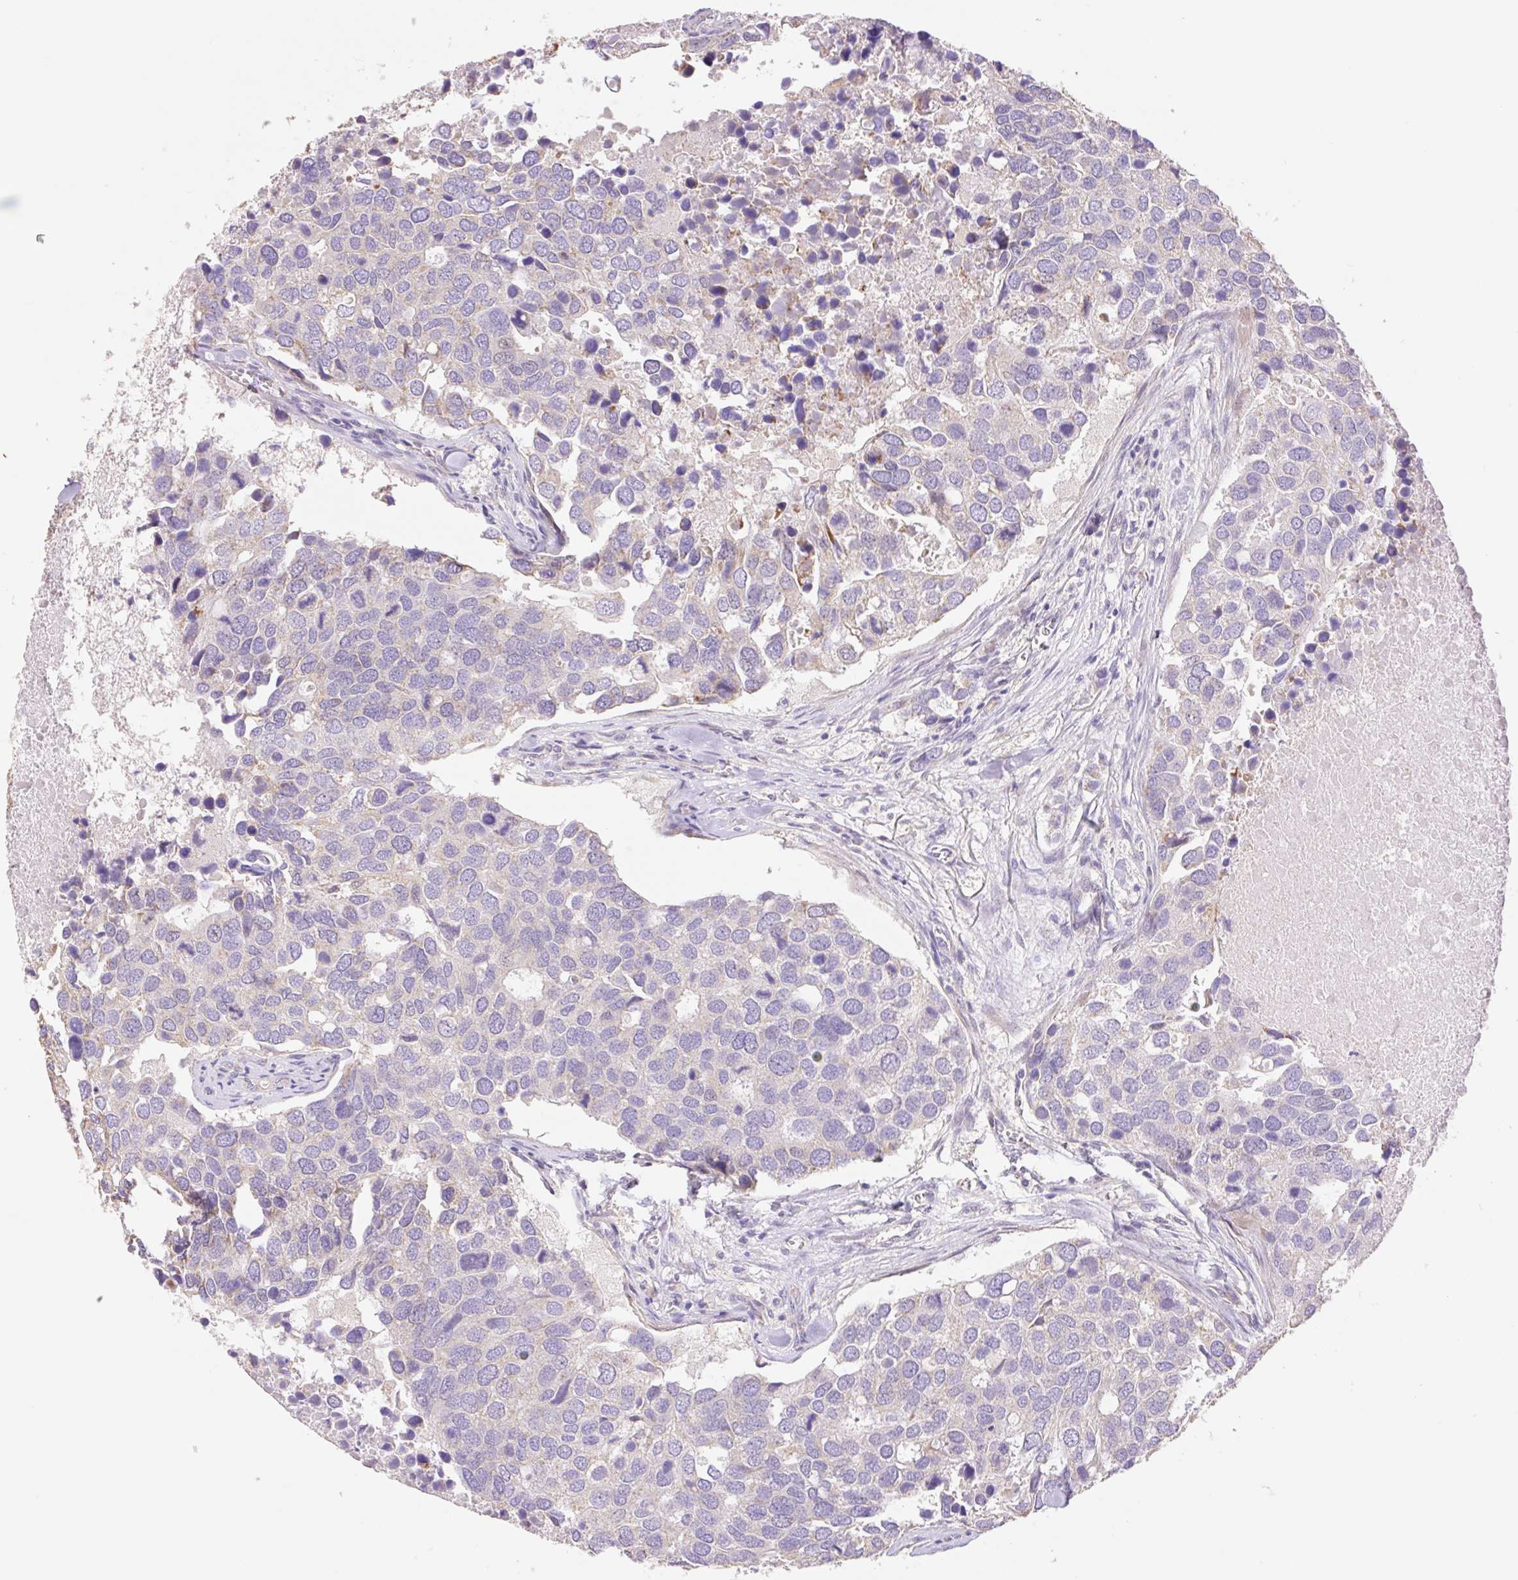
{"staining": {"intensity": "negative", "quantity": "none", "location": "none"}, "tissue": "breast cancer", "cell_type": "Tumor cells", "image_type": "cancer", "snomed": [{"axis": "morphology", "description": "Duct carcinoma"}, {"axis": "topography", "description": "Breast"}], "caption": "Immunohistochemistry image of breast cancer (infiltrating ductal carcinoma) stained for a protein (brown), which exhibits no positivity in tumor cells.", "gene": "COPZ2", "patient": {"sex": "female", "age": 83}}